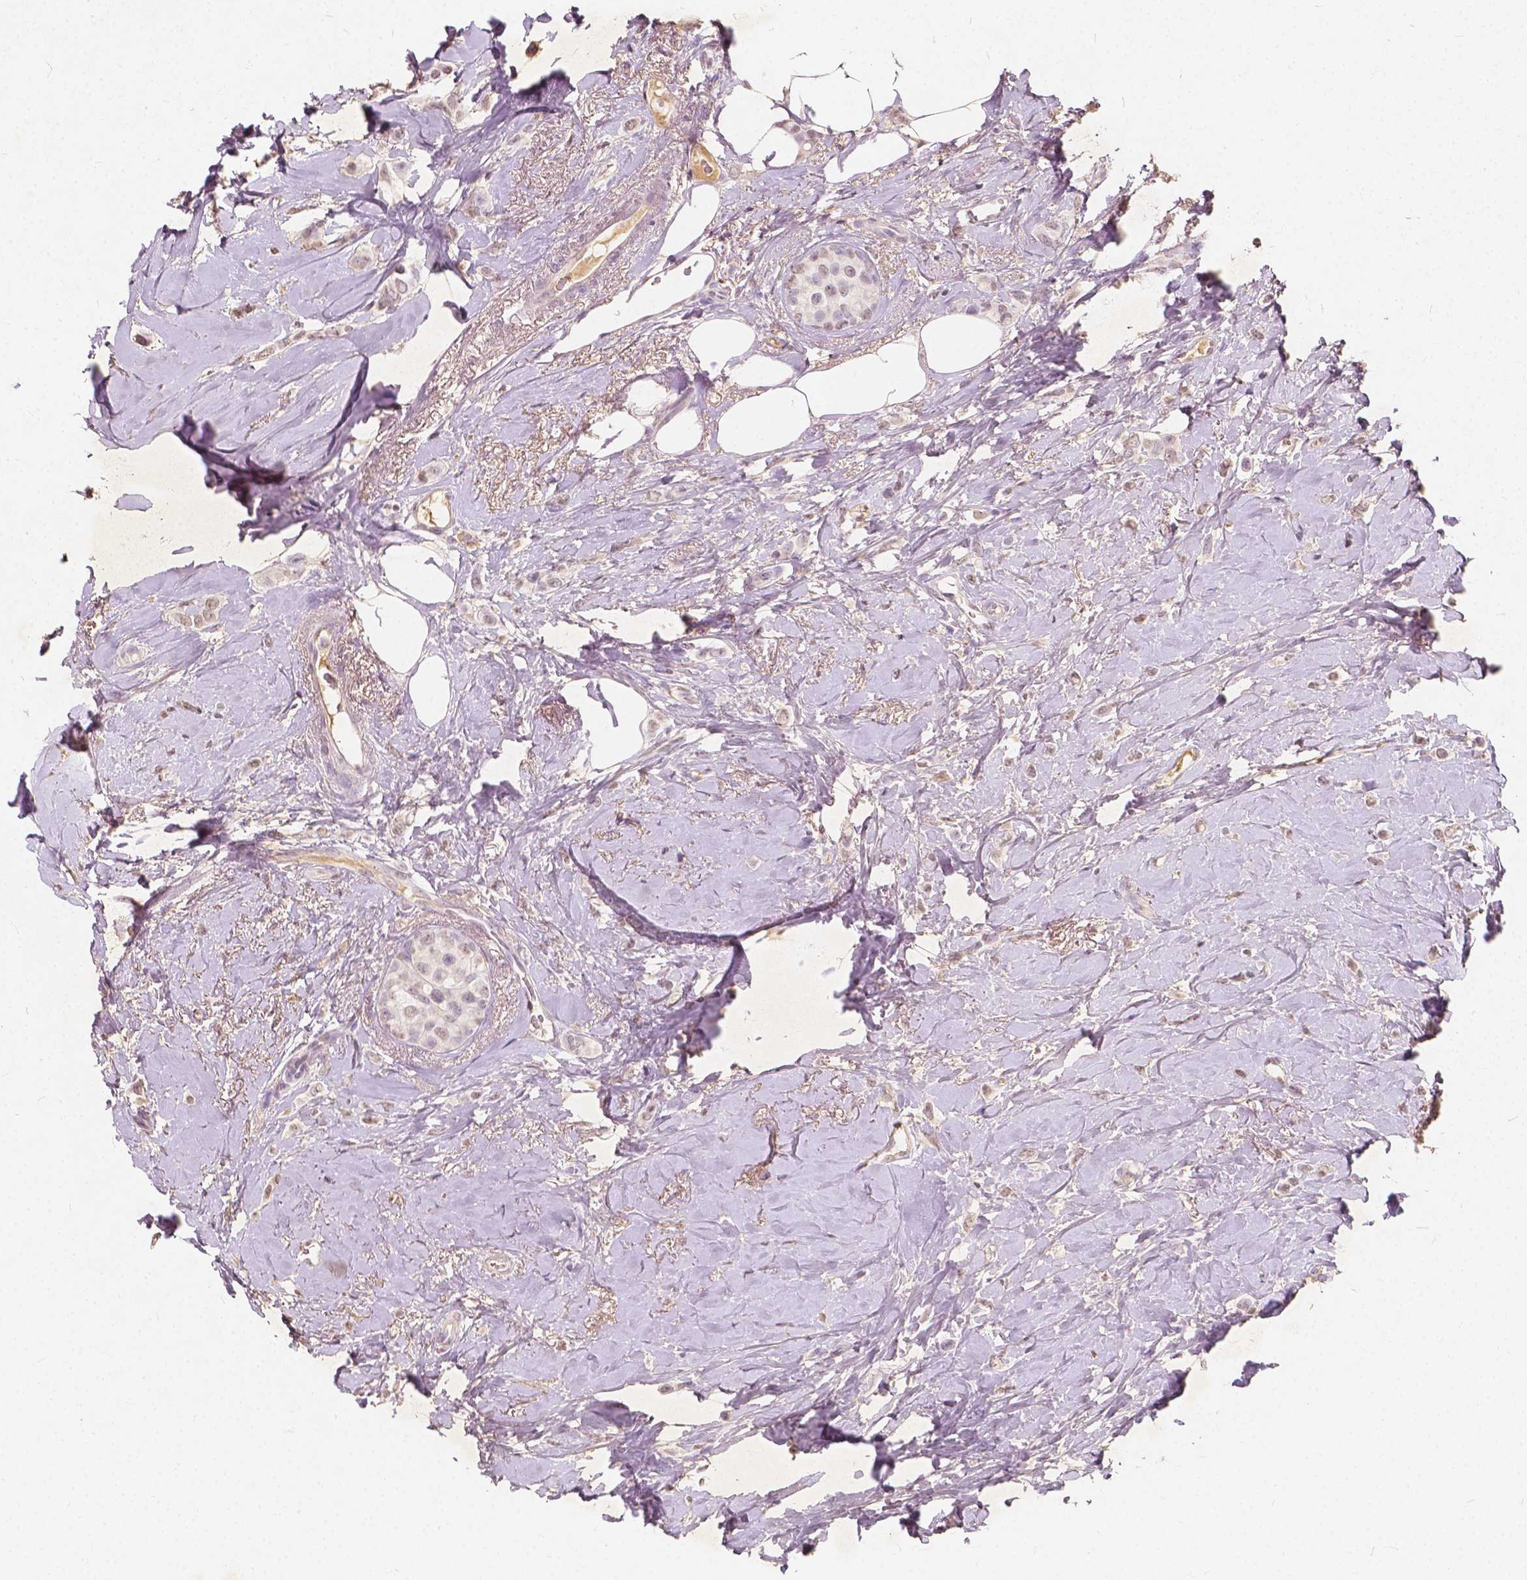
{"staining": {"intensity": "weak", "quantity": "<25%", "location": "nuclear"}, "tissue": "breast cancer", "cell_type": "Tumor cells", "image_type": "cancer", "snomed": [{"axis": "morphology", "description": "Lobular carcinoma"}, {"axis": "topography", "description": "Breast"}], "caption": "This is an immunohistochemistry photomicrograph of human breast cancer. There is no positivity in tumor cells.", "gene": "SOX15", "patient": {"sex": "female", "age": 66}}